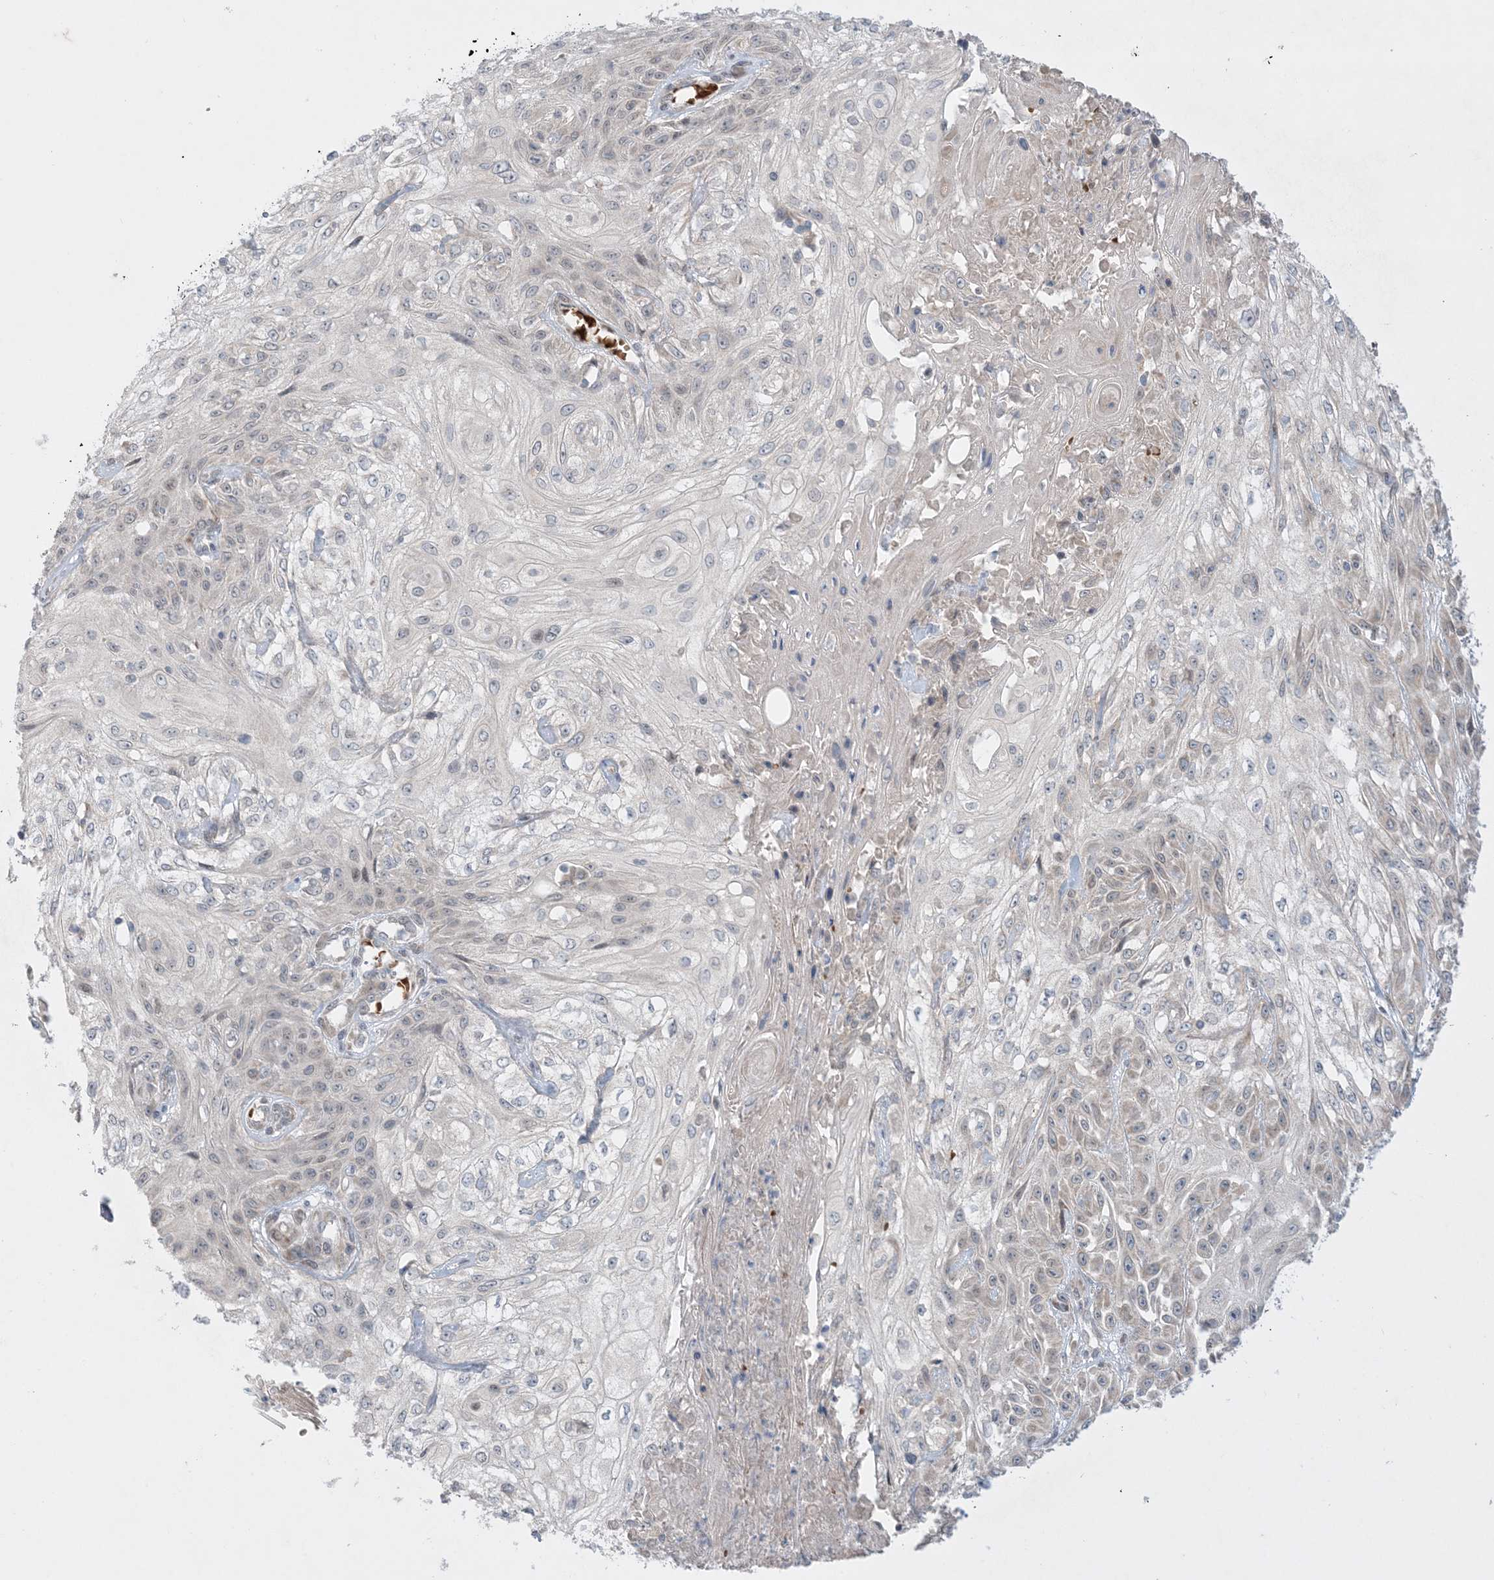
{"staining": {"intensity": "negative", "quantity": "none", "location": "none"}, "tissue": "skin cancer", "cell_type": "Tumor cells", "image_type": "cancer", "snomed": [{"axis": "morphology", "description": "Squamous cell carcinoma, NOS"}, {"axis": "morphology", "description": "Squamous cell carcinoma, metastatic, NOS"}, {"axis": "topography", "description": "Skin"}, {"axis": "topography", "description": "Lymph node"}], "caption": "Histopathology image shows no significant protein staining in tumor cells of skin squamous cell carcinoma.", "gene": "MMGT1", "patient": {"sex": "male", "age": 75}}